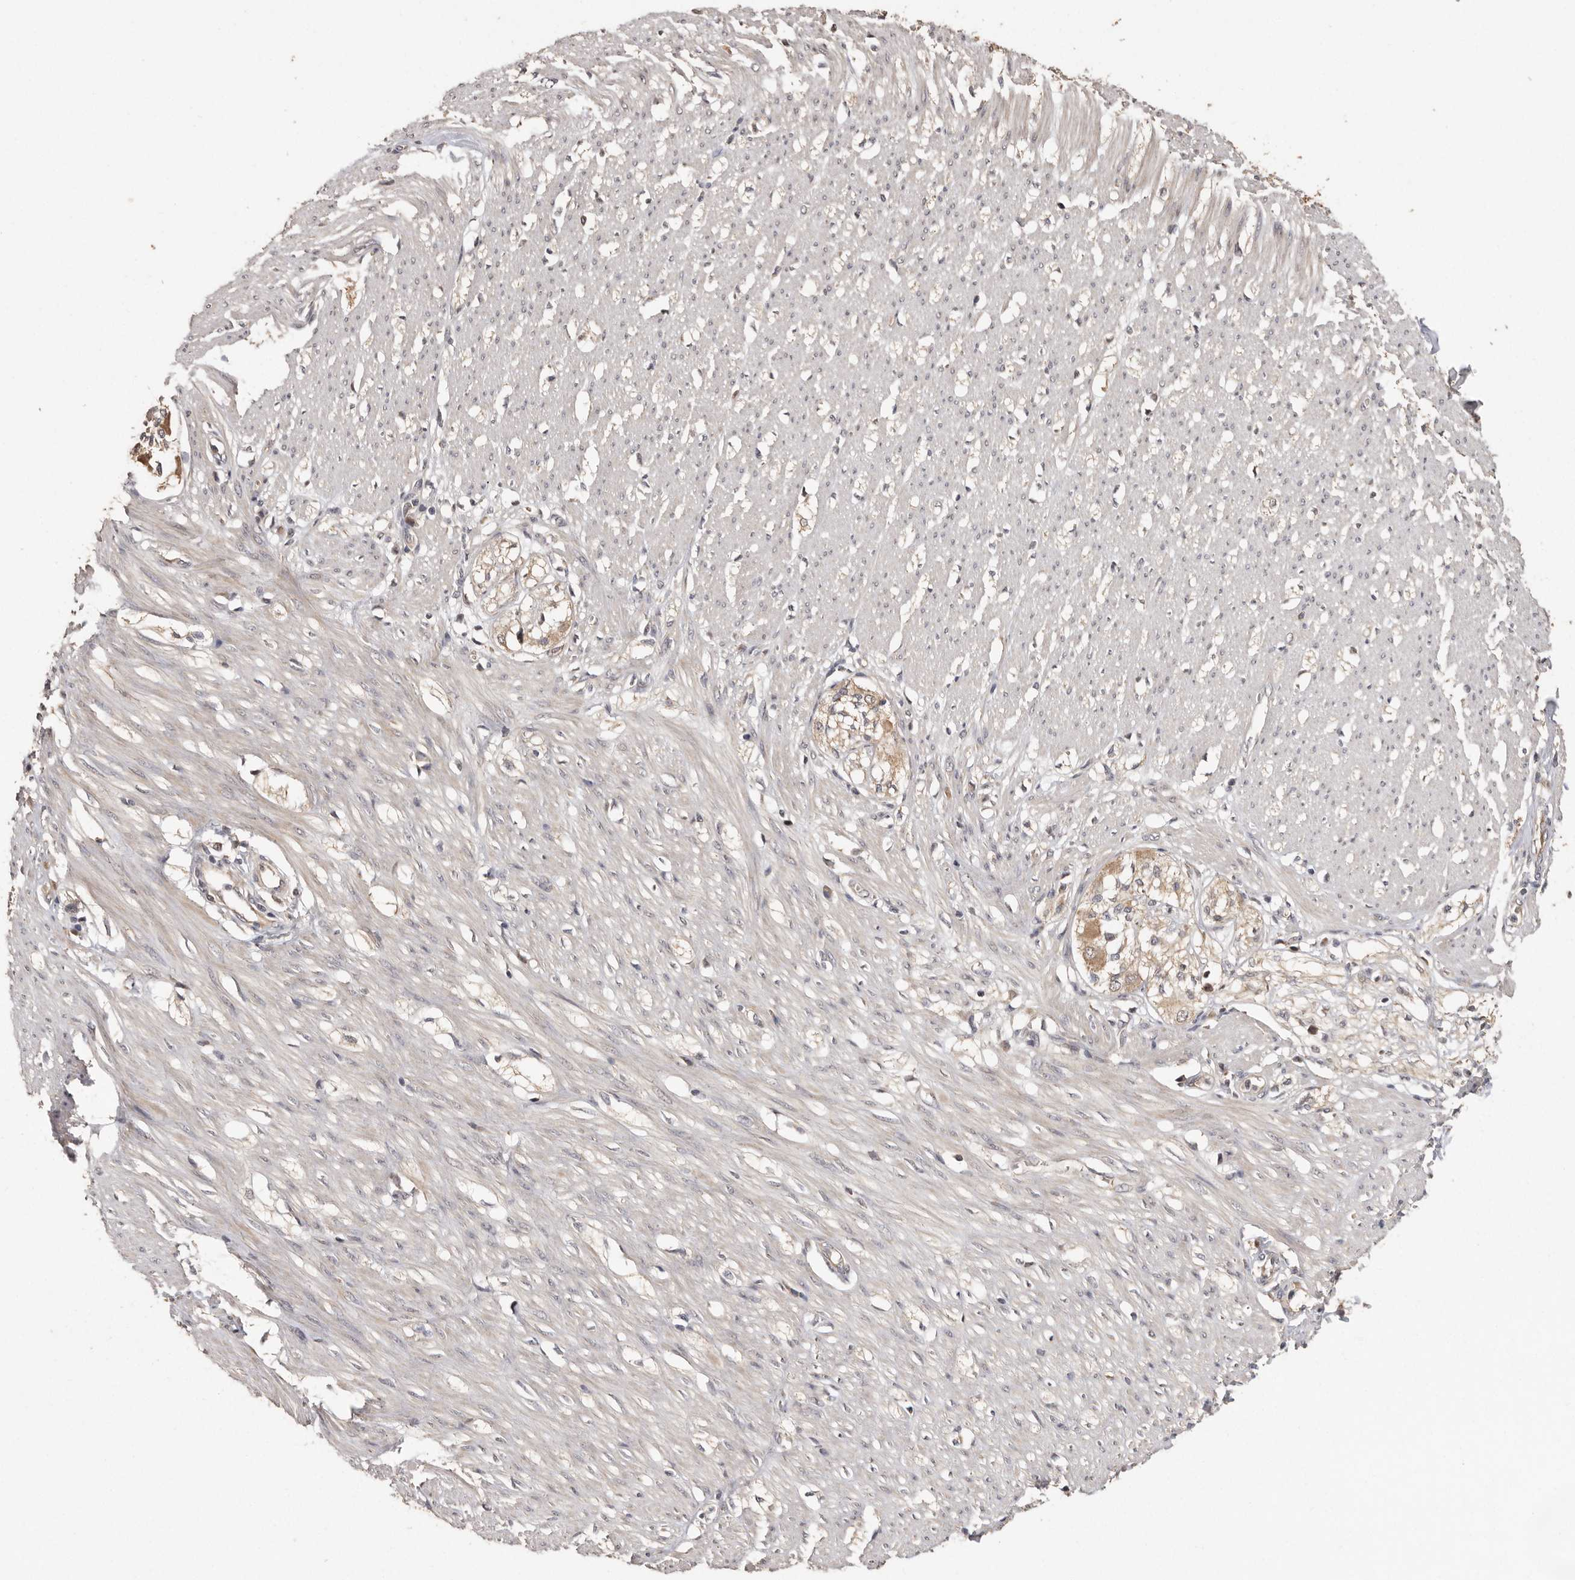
{"staining": {"intensity": "weak", "quantity": "25%-75%", "location": "cytoplasmic/membranous"}, "tissue": "smooth muscle", "cell_type": "Smooth muscle cells", "image_type": "normal", "snomed": [{"axis": "morphology", "description": "Normal tissue, NOS"}, {"axis": "morphology", "description": "Adenocarcinoma, NOS"}, {"axis": "topography", "description": "Colon"}, {"axis": "topography", "description": "Peripheral nerve tissue"}], "caption": "DAB immunohistochemical staining of benign smooth muscle demonstrates weak cytoplasmic/membranous protein expression in about 25%-75% of smooth muscle cells.", "gene": "BAIAP2", "patient": {"sex": "male", "age": 14}}